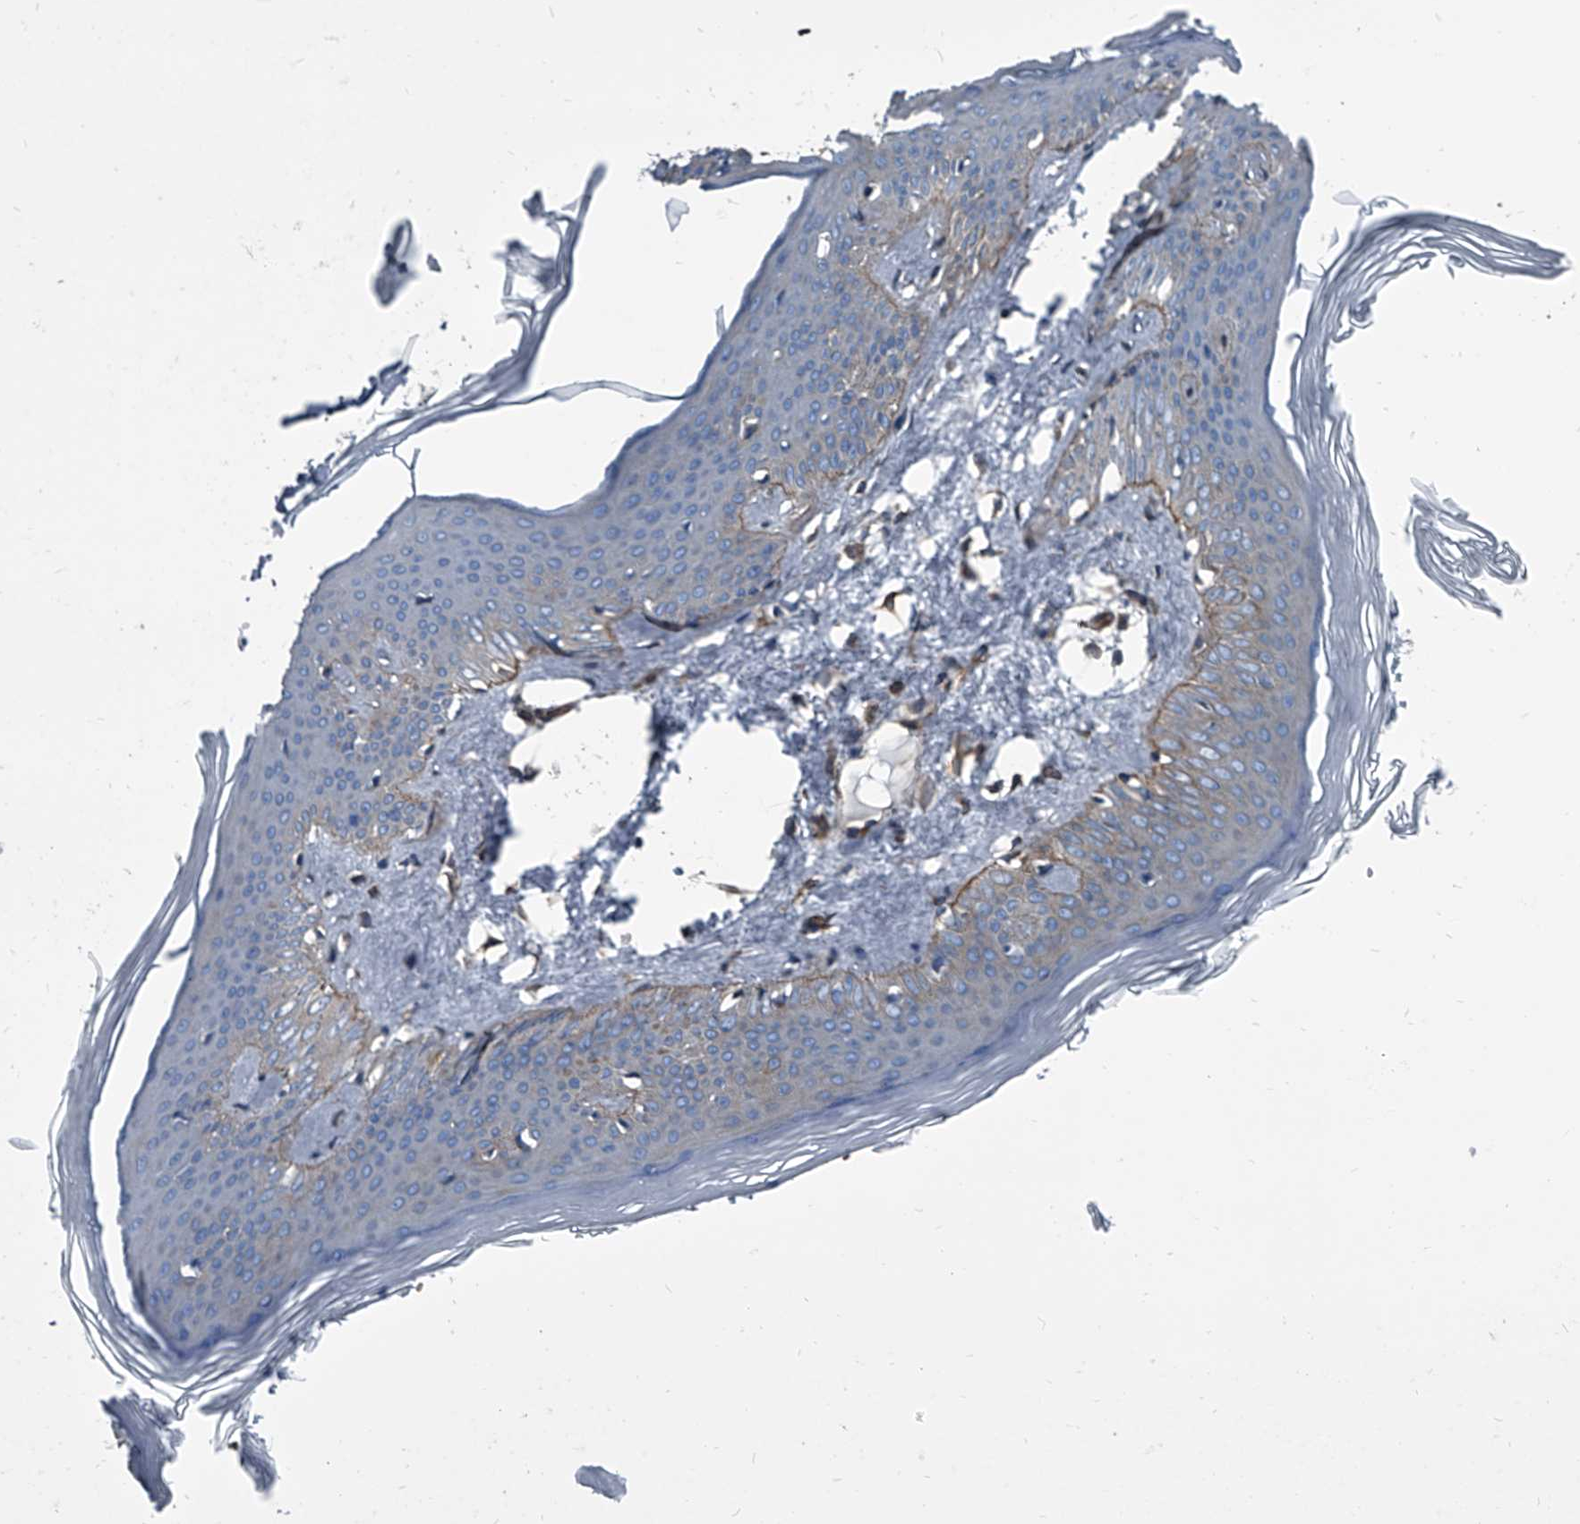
{"staining": {"intensity": "negative", "quantity": "none", "location": "none"}, "tissue": "skin", "cell_type": "Fibroblasts", "image_type": "normal", "snomed": [{"axis": "morphology", "description": "Normal tissue, NOS"}, {"axis": "topography", "description": "Skin"}], "caption": "Immunohistochemistry (IHC) micrograph of benign skin: human skin stained with DAB (3,3'-diaminobenzidine) demonstrates no significant protein expression in fibroblasts.", "gene": "PLEC", "patient": {"sex": "female", "age": 27}}